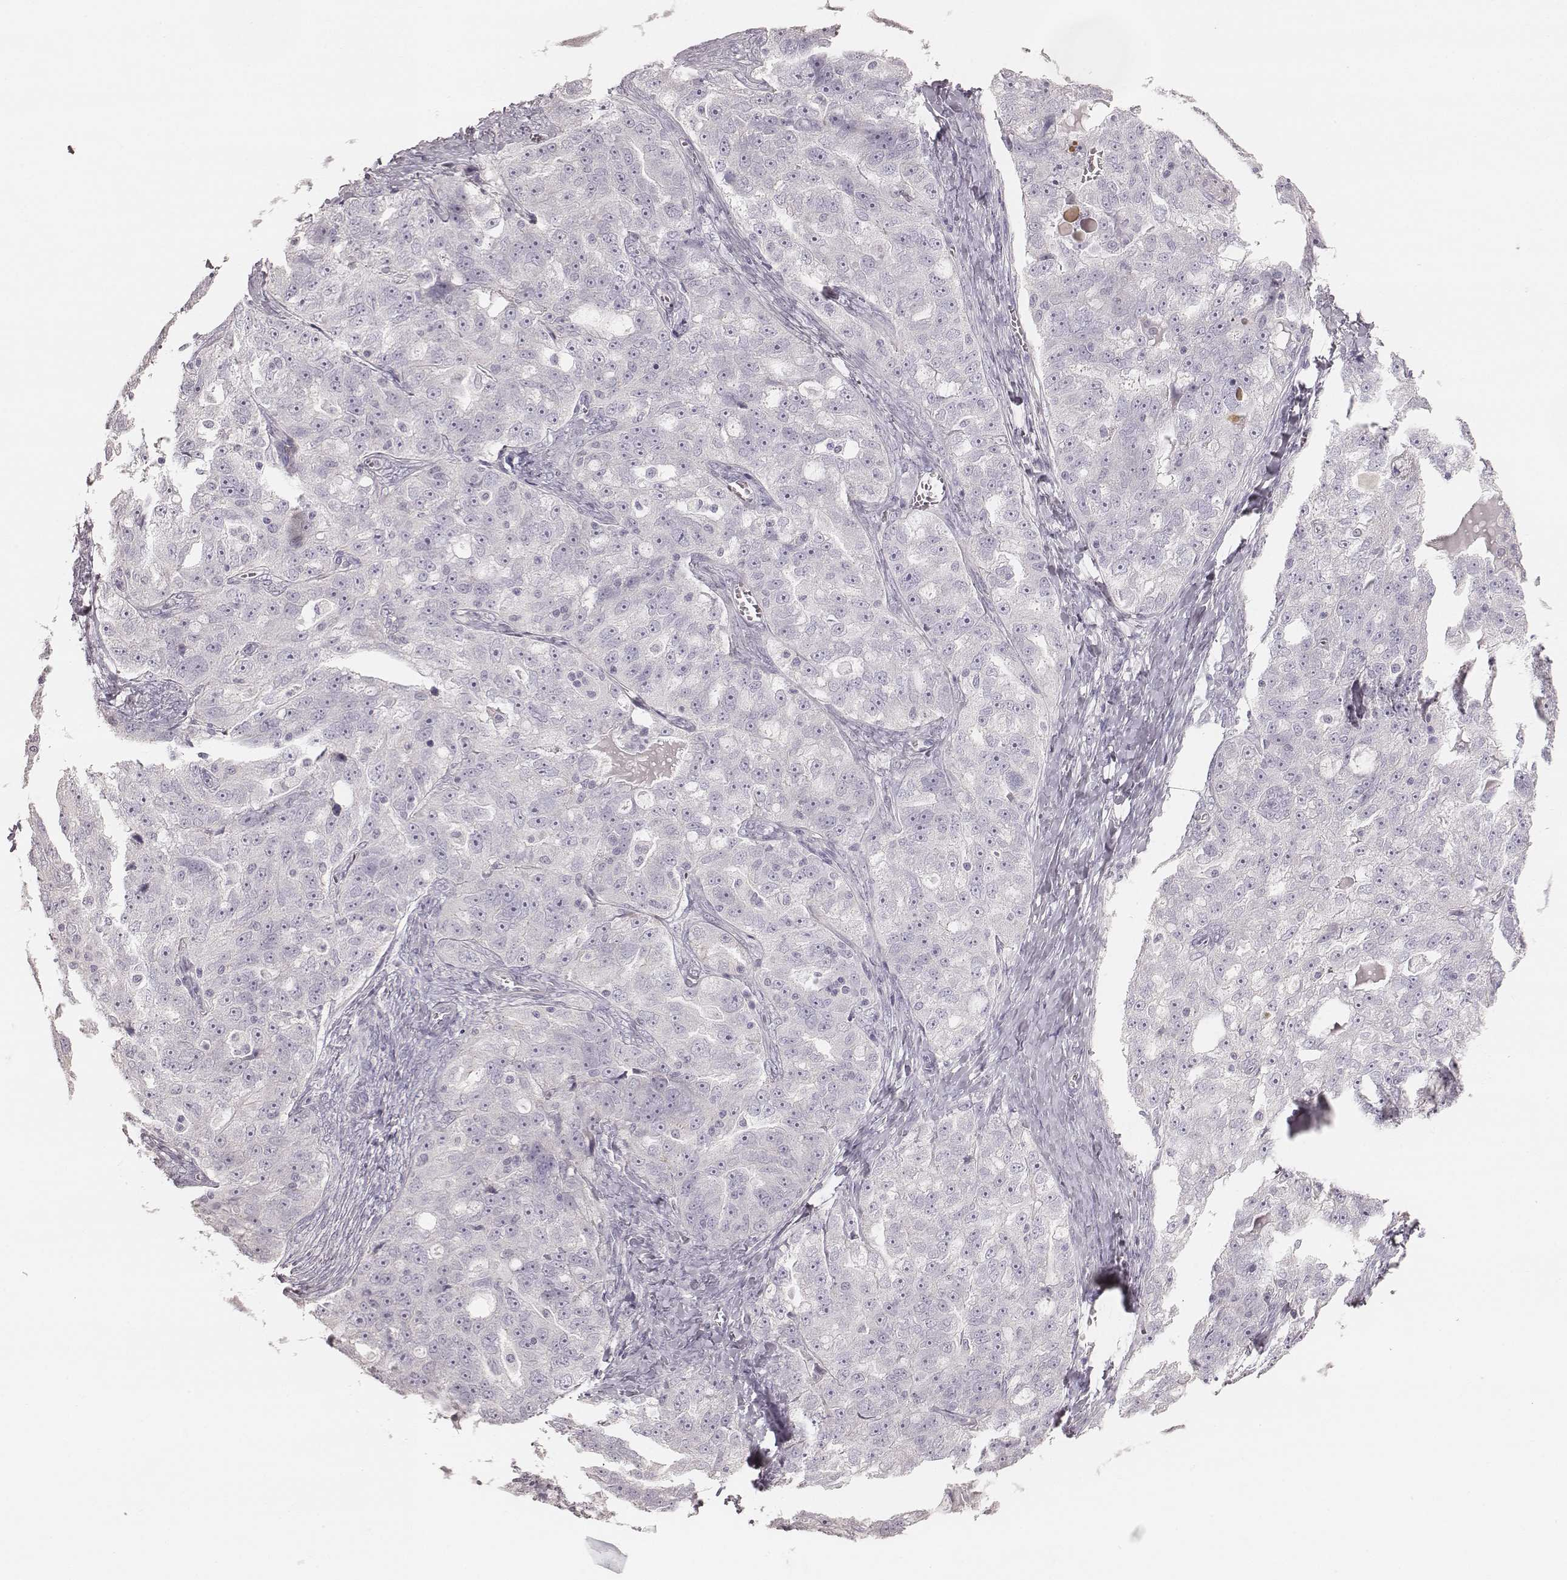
{"staining": {"intensity": "negative", "quantity": "none", "location": "none"}, "tissue": "ovarian cancer", "cell_type": "Tumor cells", "image_type": "cancer", "snomed": [{"axis": "morphology", "description": "Cystadenocarcinoma, serous, NOS"}, {"axis": "topography", "description": "Ovary"}], "caption": "A histopathology image of serous cystadenocarcinoma (ovarian) stained for a protein demonstrates no brown staining in tumor cells. The staining is performed using DAB brown chromogen with nuclei counter-stained in using hematoxylin.", "gene": "ZP4", "patient": {"sex": "female", "age": 51}}